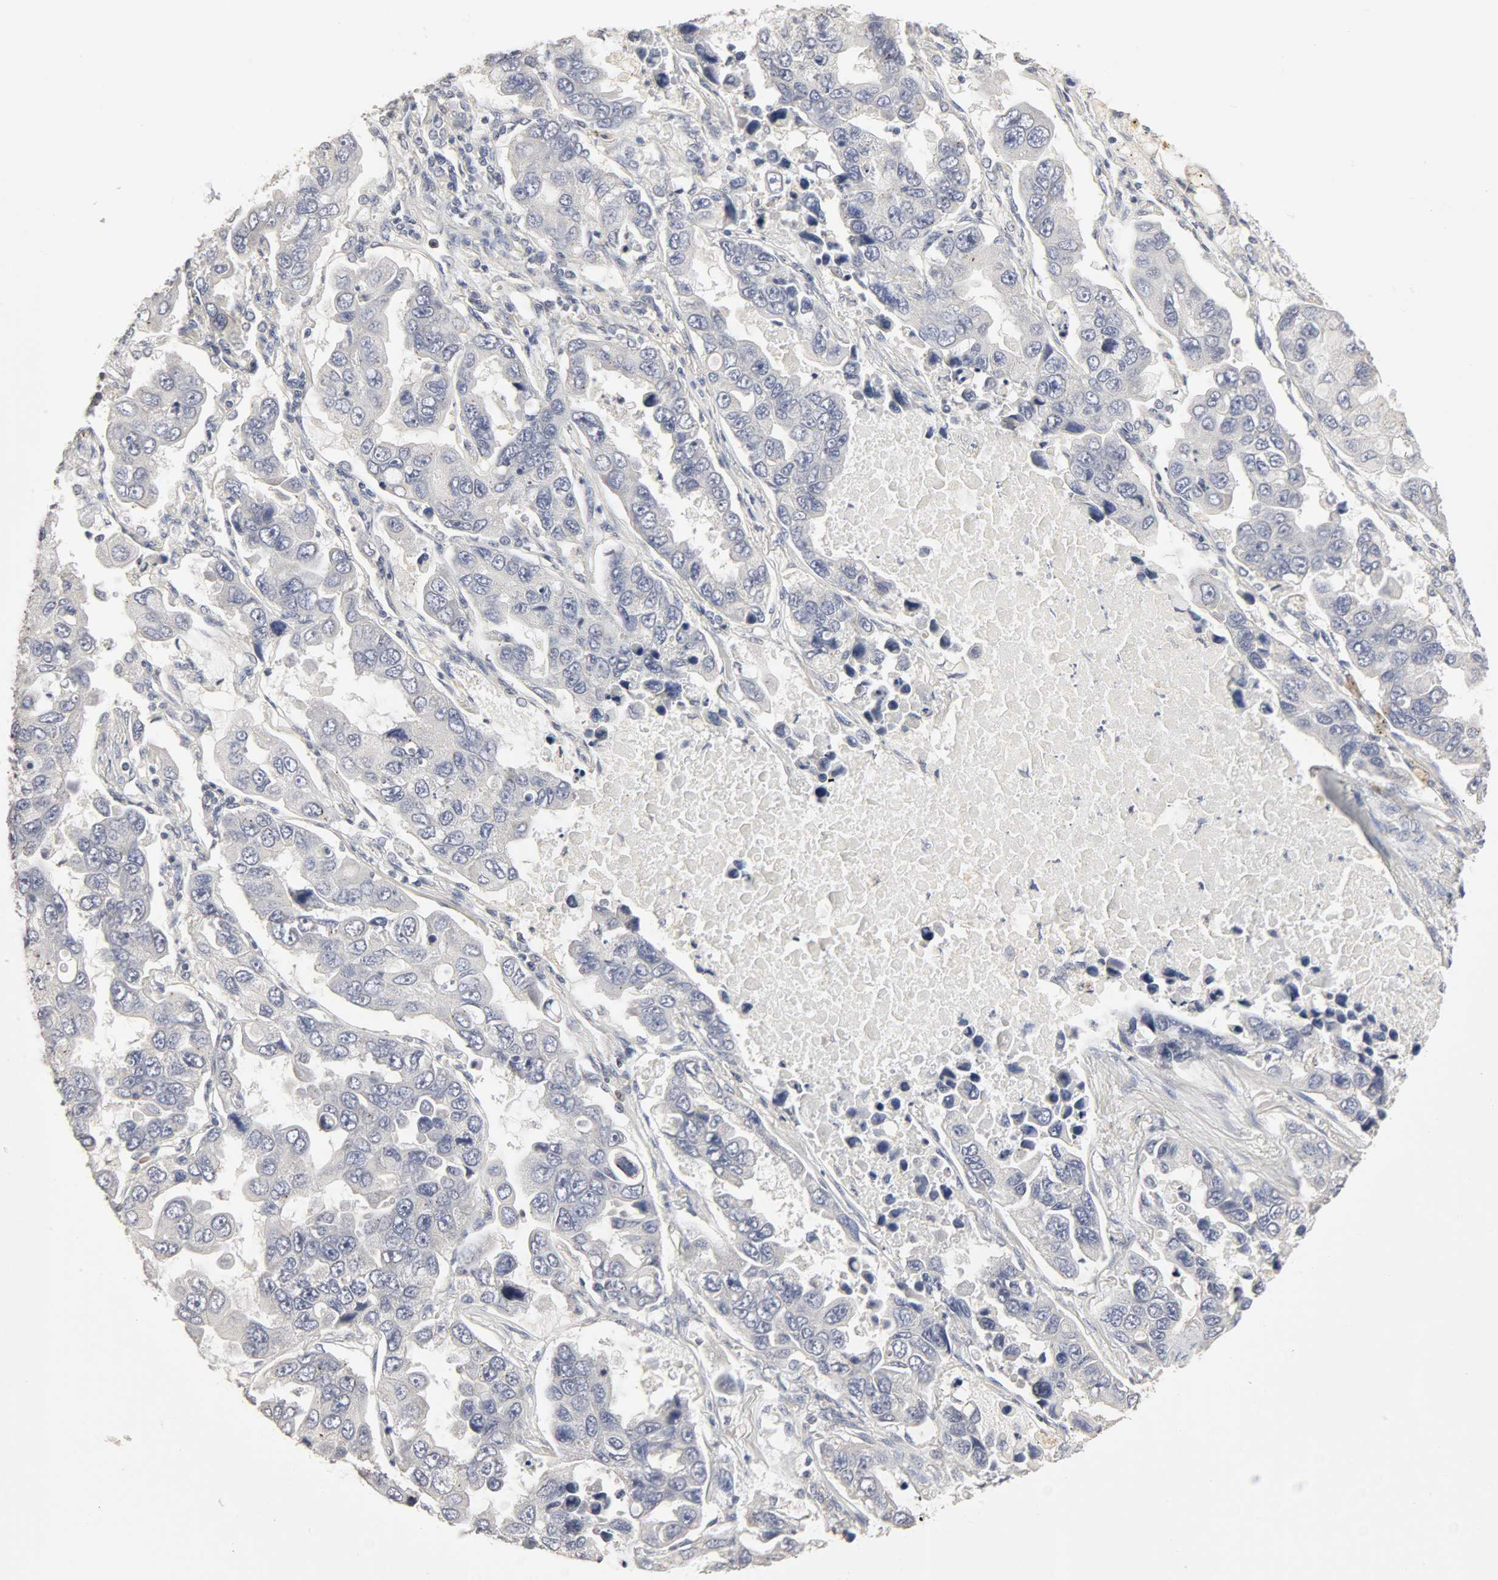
{"staining": {"intensity": "negative", "quantity": "none", "location": "none"}, "tissue": "lung cancer", "cell_type": "Tumor cells", "image_type": "cancer", "snomed": [{"axis": "morphology", "description": "Adenocarcinoma, NOS"}, {"axis": "topography", "description": "Lung"}], "caption": "Immunohistochemistry (IHC) image of lung cancer (adenocarcinoma) stained for a protein (brown), which demonstrates no positivity in tumor cells. The staining was performed using DAB to visualize the protein expression in brown, while the nuclei were stained in blue with hematoxylin (Magnification: 20x).", "gene": "SLC10A2", "patient": {"sex": "male", "age": 64}}